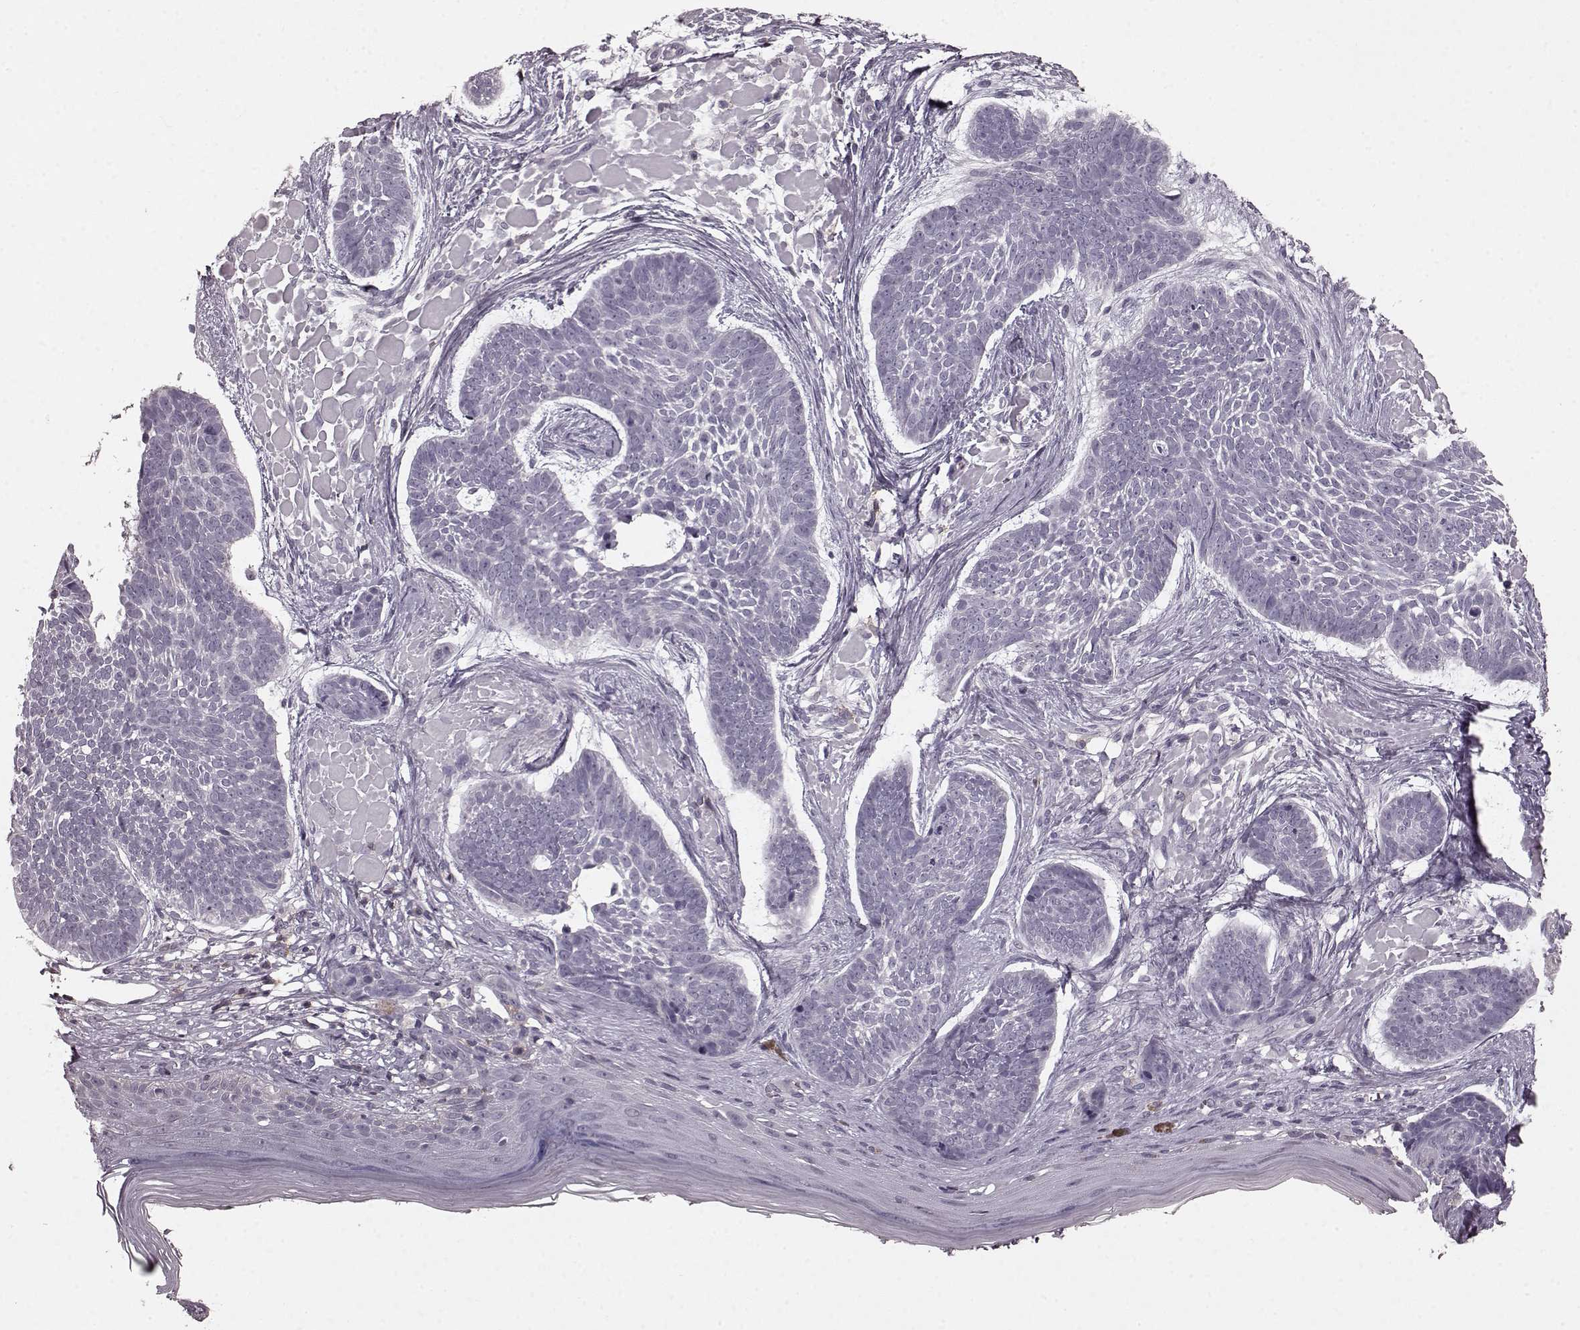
{"staining": {"intensity": "negative", "quantity": "none", "location": "none"}, "tissue": "skin cancer", "cell_type": "Tumor cells", "image_type": "cancer", "snomed": [{"axis": "morphology", "description": "Basal cell carcinoma"}, {"axis": "topography", "description": "Skin"}], "caption": "Tumor cells are negative for brown protein staining in skin basal cell carcinoma.", "gene": "CD28", "patient": {"sex": "male", "age": 85}}